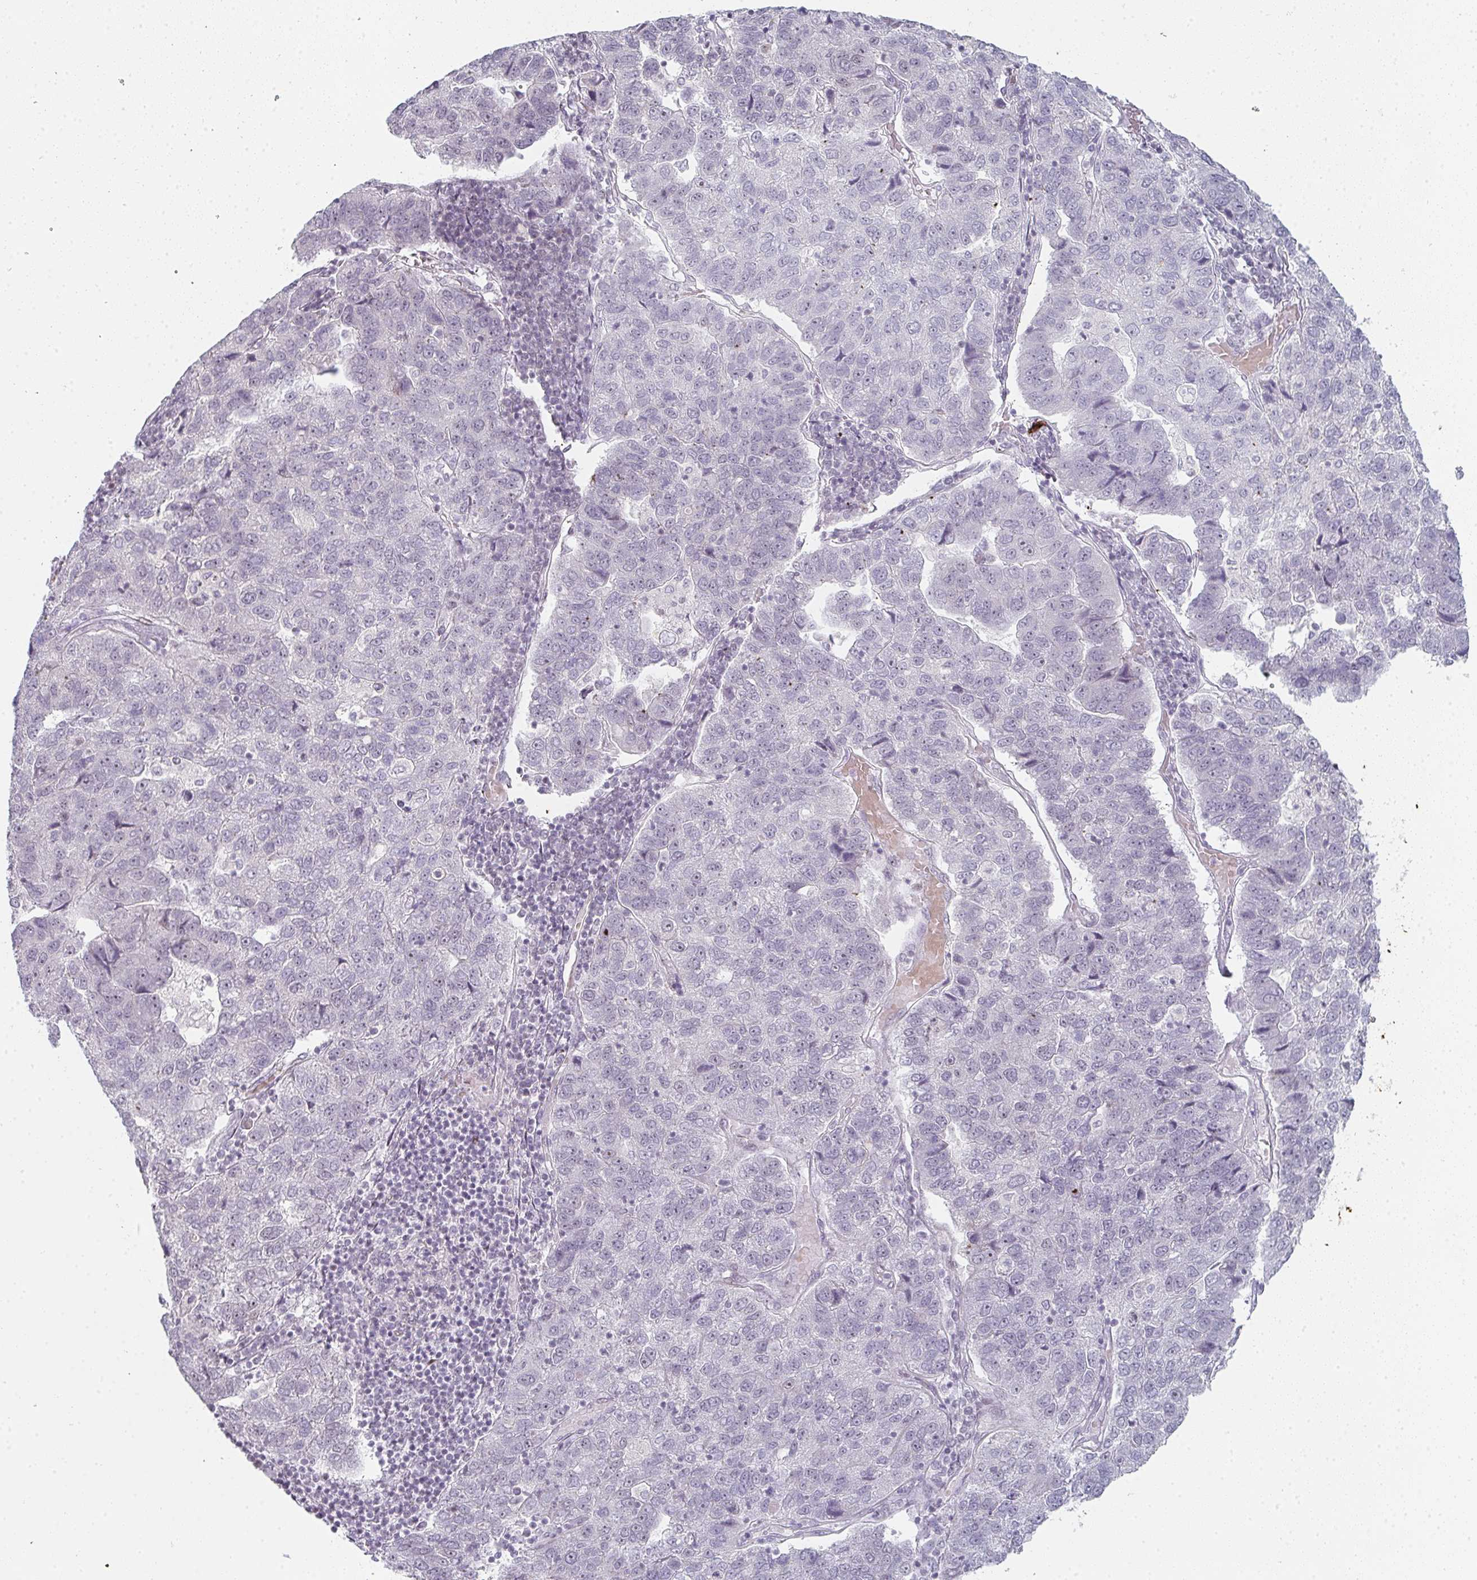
{"staining": {"intensity": "weak", "quantity": "<25%", "location": "nuclear"}, "tissue": "pancreatic cancer", "cell_type": "Tumor cells", "image_type": "cancer", "snomed": [{"axis": "morphology", "description": "Adenocarcinoma, NOS"}, {"axis": "topography", "description": "Pancreas"}], "caption": "Immunohistochemical staining of human pancreatic cancer (adenocarcinoma) exhibits no significant staining in tumor cells.", "gene": "POU2AF2", "patient": {"sex": "female", "age": 61}}